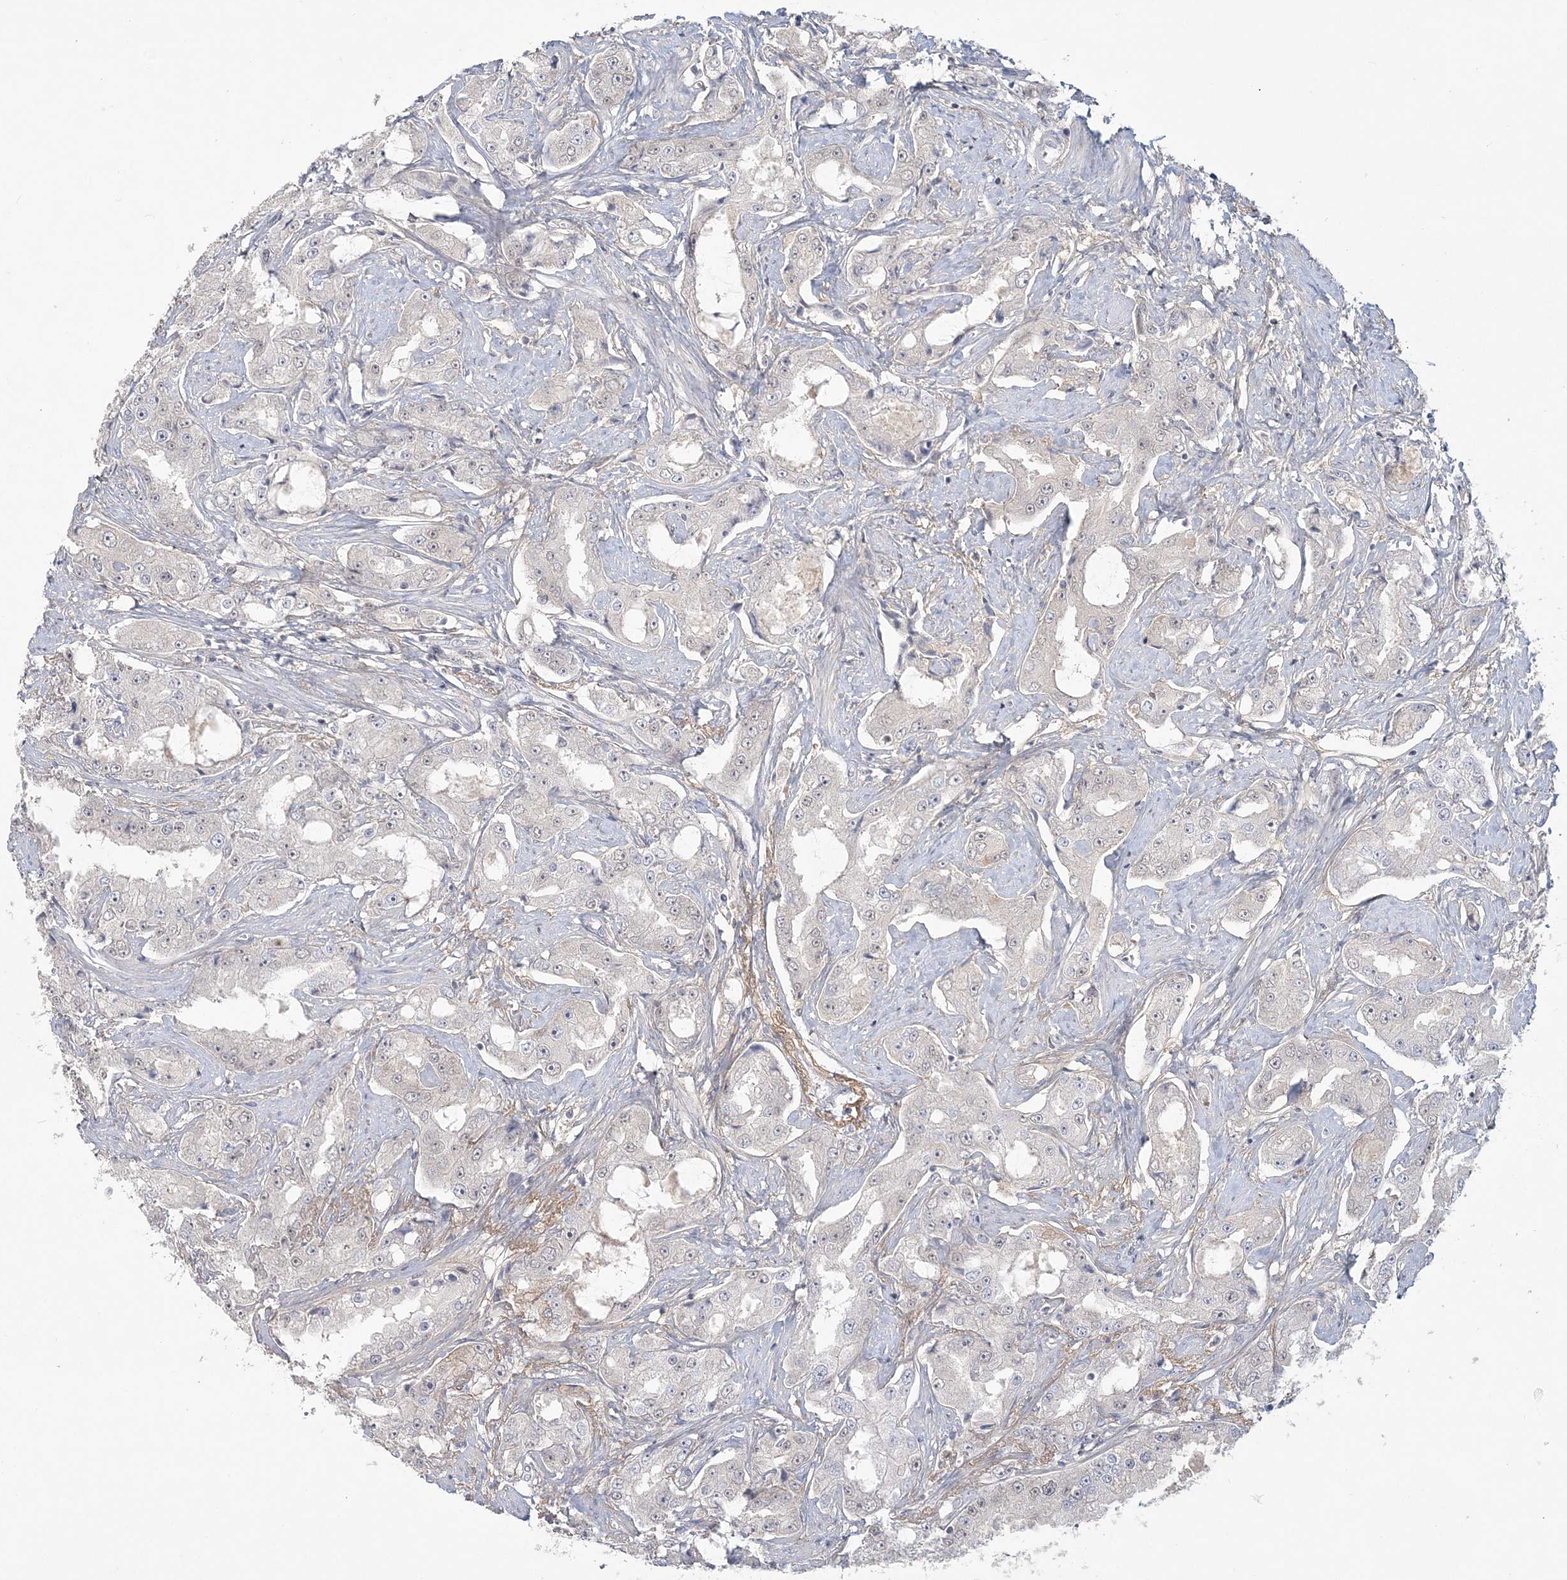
{"staining": {"intensity": "negative", "quantity": "none", "location": "none"}, "tissue": "prostate cancer", "cell_type": "Tumor cells", "image_type": "cancer", "snomed": [{"axis": "morphology", "description": "Adenocarcinoma, High grade"}, {"axis": "topography", "description": "Prostate"}], "caption": "A histopathology image of human prostate cancer (adenocarcinoma (high-grade)) is negative for staining in tumor cells.", "gene": "ANKS1A", "patient": {"sex": "male", "age": 73}}